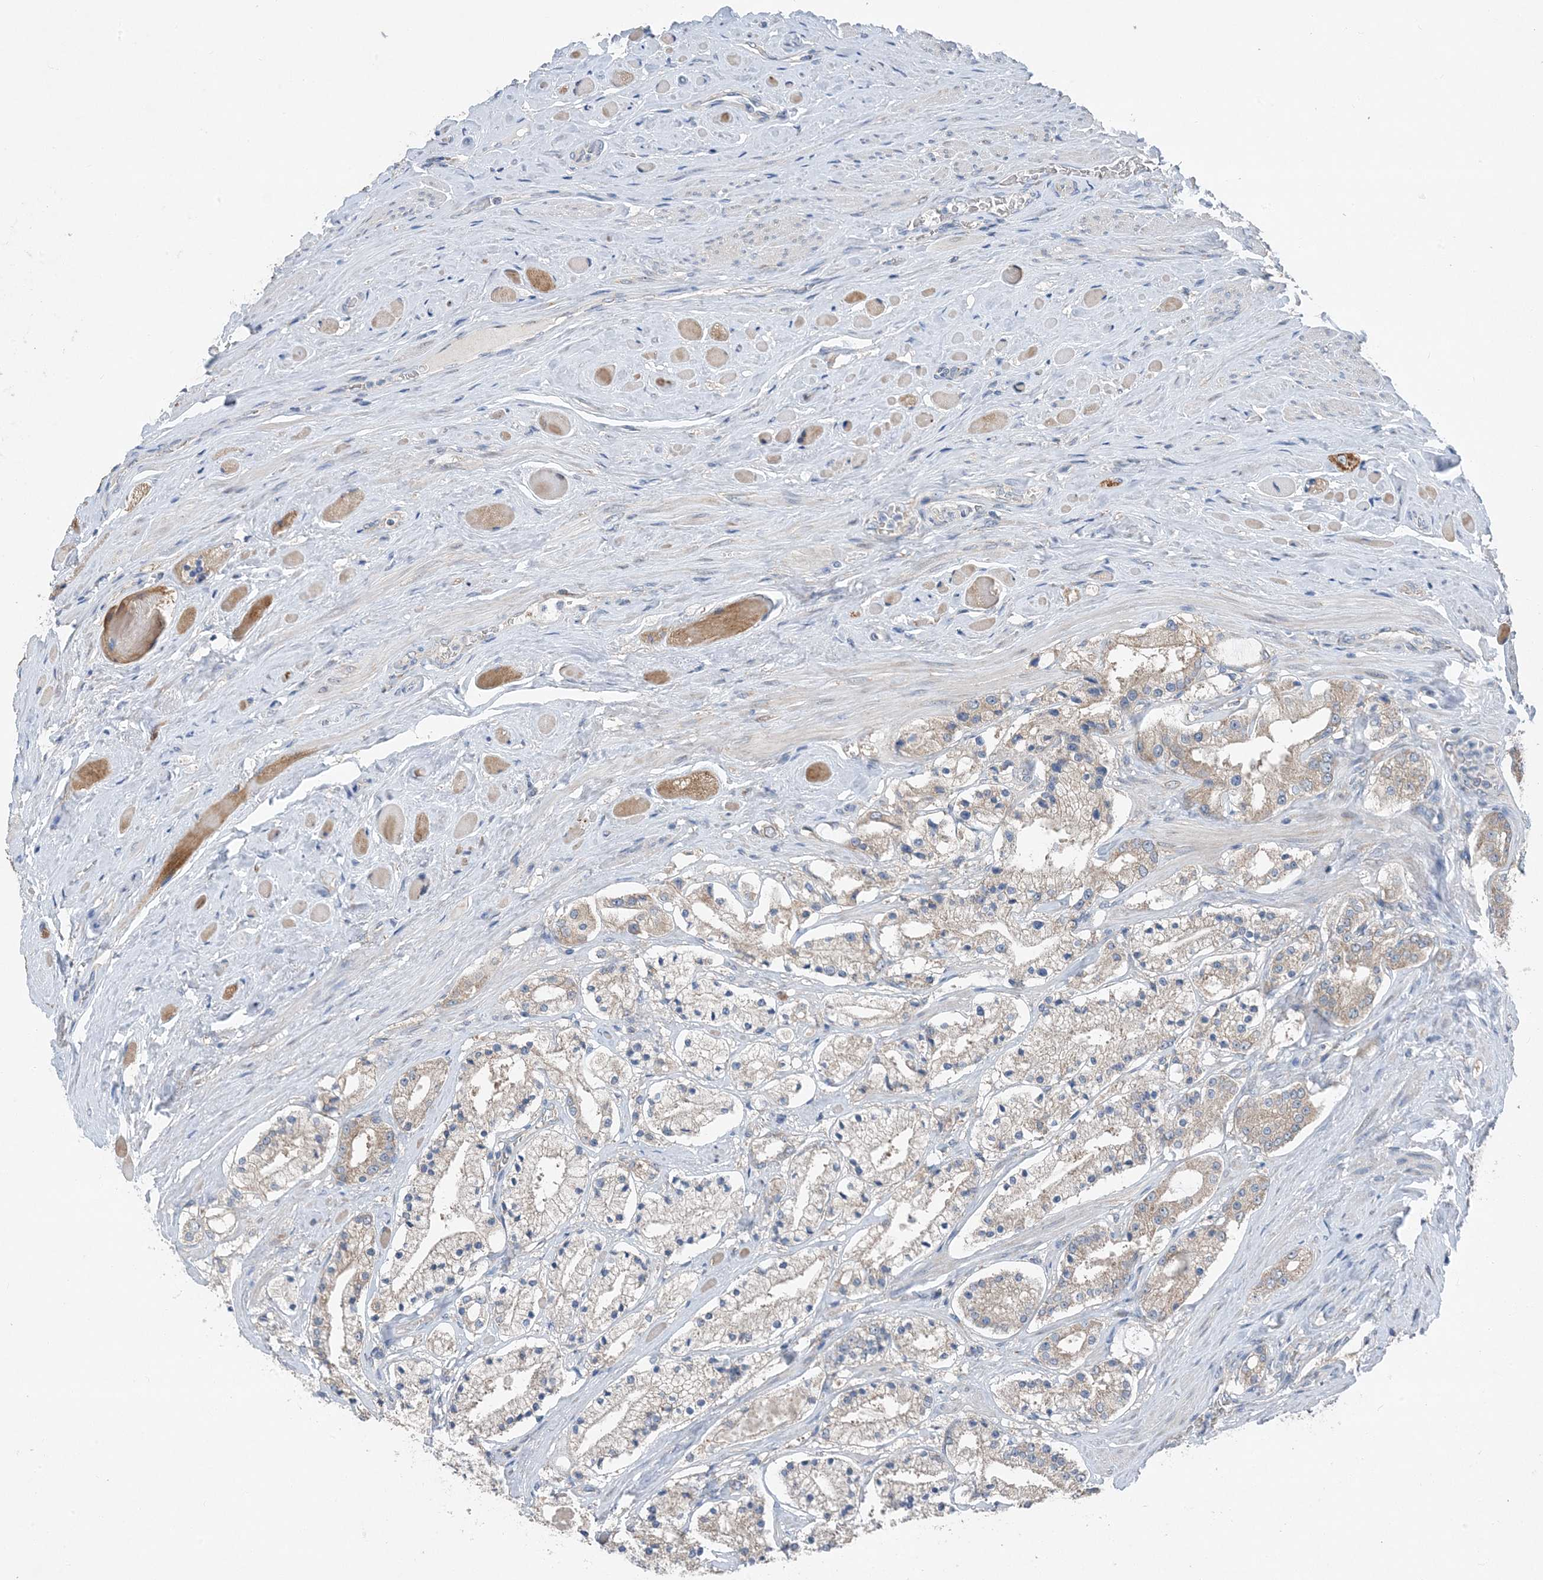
{"staining": {"intensity": "weak", "quantity": "25%-75%", "location": "cytoplasmic/membranous"}, "tissue": "prostate cancer", "cell_type": "Tumor cells", "image_type": "cancer", "snomed": [{"axis": "morphology", "description": "Adenocarcinoma, High grade"}, {"axis": "topography", "description": "Prostate"}], "caption": "DAB immunohistochemical staining of human prostate cancer (adenocarcinoma (high-grade)) displays weak cytoplasmic/membranous protein positivity in approximately 25%-75% of tumor cells.", "gene": "DHX30", "patient": {"sex": "male", "age": 64}}